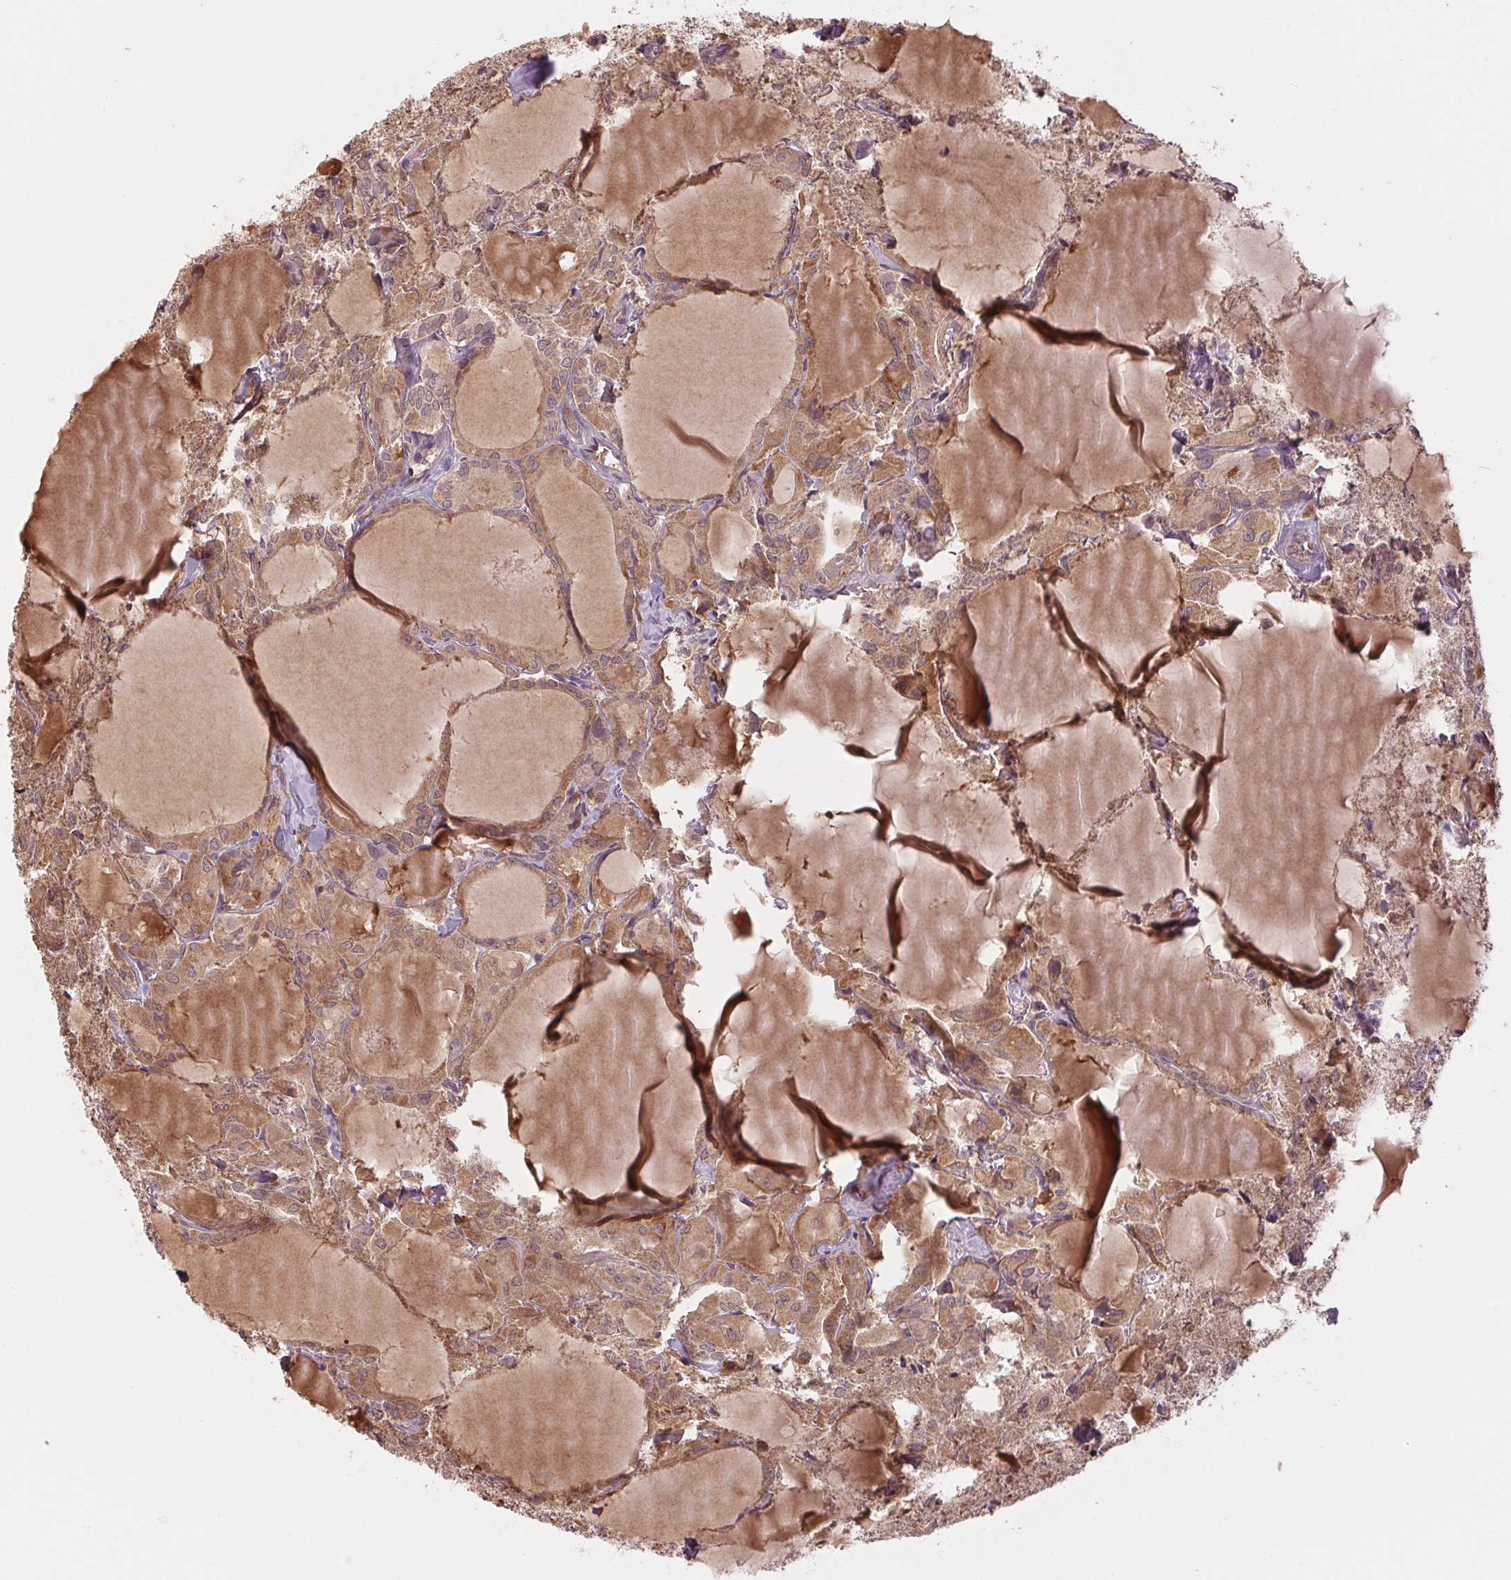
{"staining": {"intensity": "moderate", "quantity": ">75%", "location": "cytoplasmic/membranous"}, "tissue": "thyroid cancer", "cell_type": "Tumor cells", "image_type": "cancer", "snomed": [{"axis": "morphology", "description": "Papillary adenocarcinoma, NOS"}, {"axis": "topography", "description": "Thyroid gland"}], "caption": "Immunohistochemical staining of human thyroid cancer (papillary adenocarcinoma) exhibits medium levels of moderate cytoplasmic/membranous staining in approximately >75% of tumor cells.", "gene": "MAP3K5", "patient": {"sex": "male", "age": 87}}